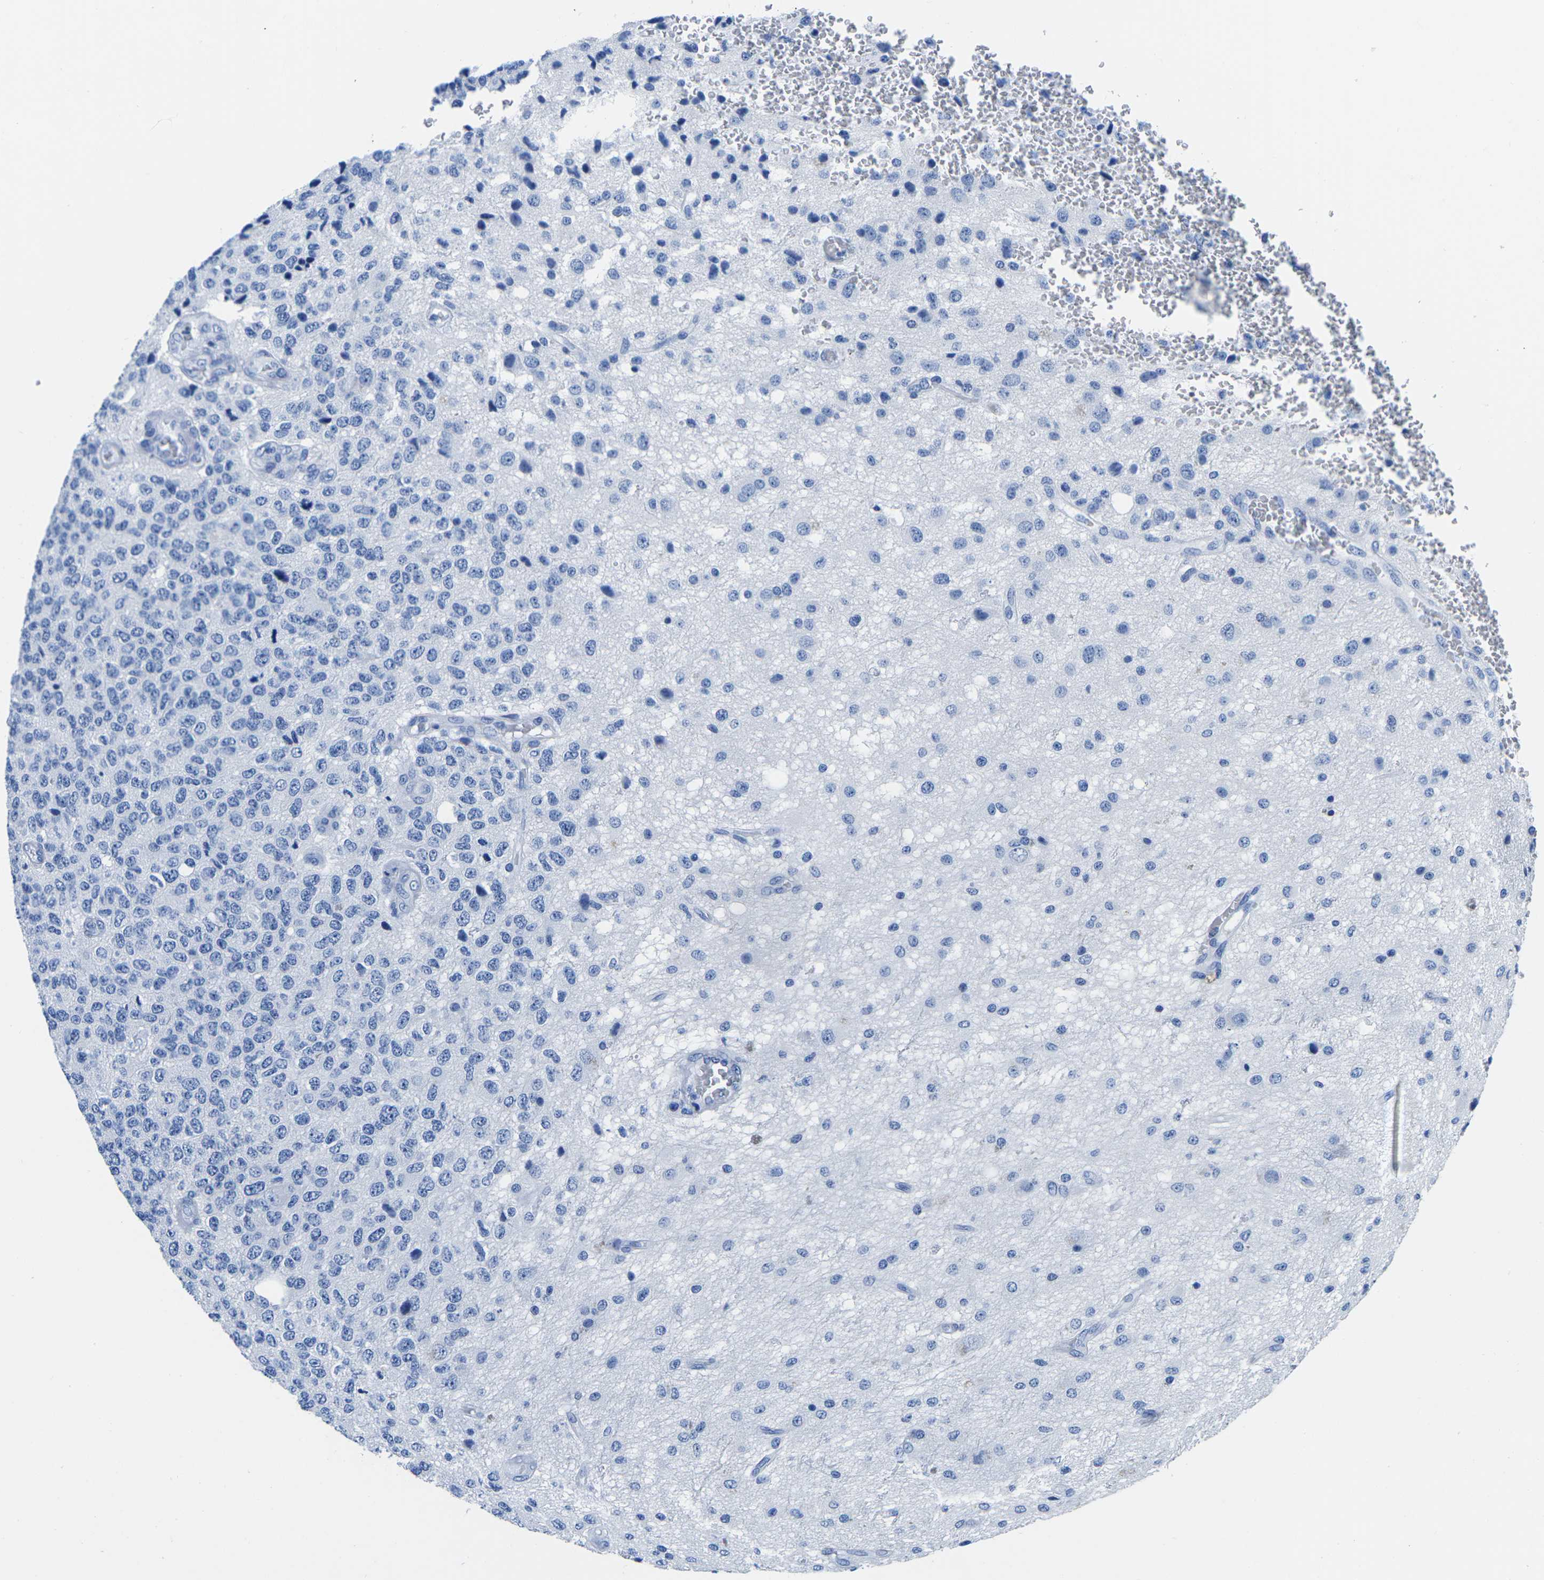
{"staining": {"intensity": "negative", "quantity": "none", "location": "none"}, "tissue": "glioma", "cell_type": "Tumor cells", "image_type": "cancer", "snomed": [{"axis": "morphology", "description": "Glioma, malignant, High grade"}, {"axis": "topography", "description": "pancreas cauda"}], "caption": "The immunohistochemistry image has no significant staining in tumor cells of malignant glioma (high-grade) tissue.", "gene": "CYP1A2", "patient": {"sex": "male", "age": 60}}